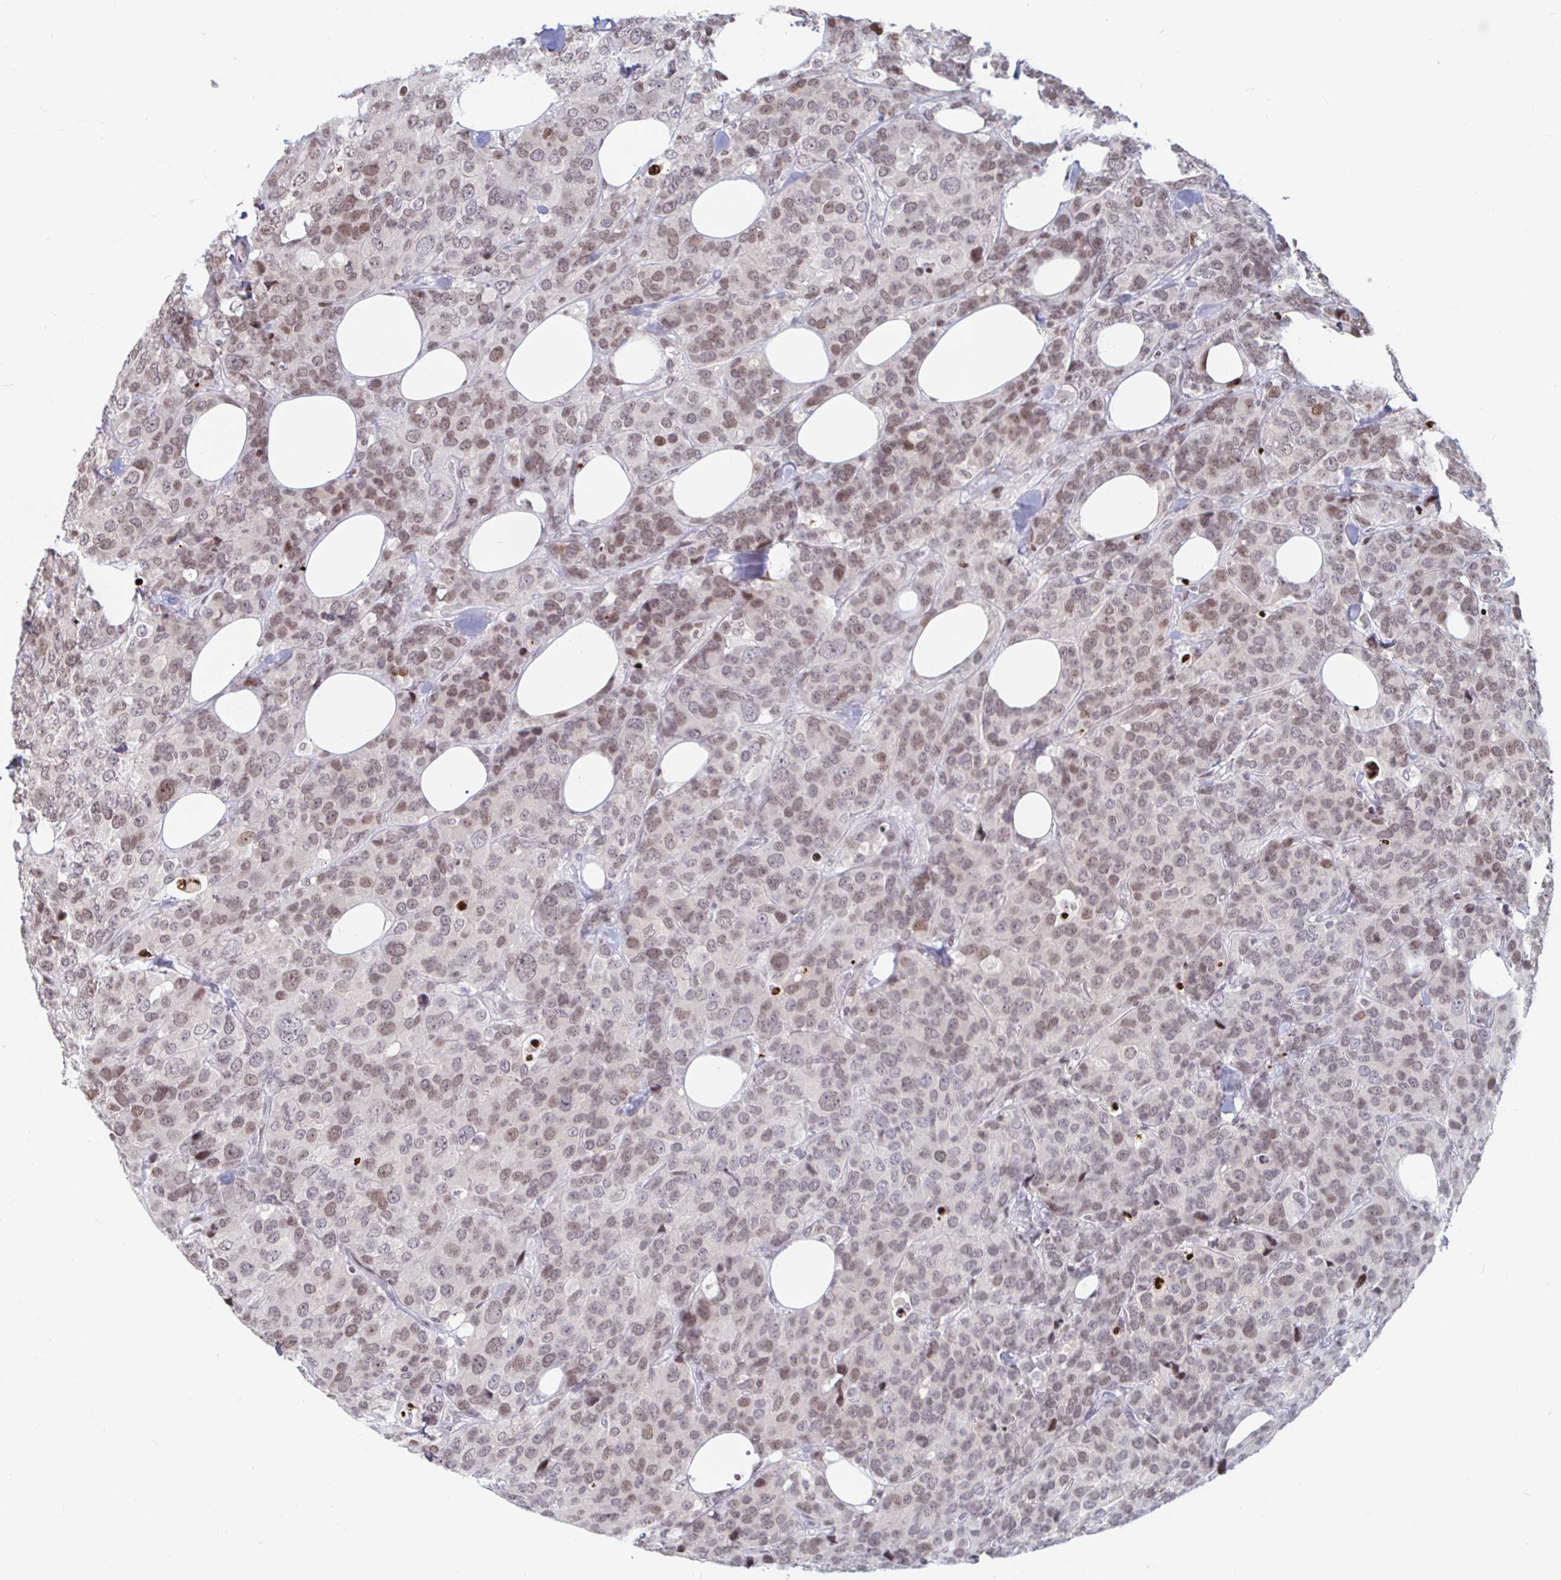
{"staining": {"intensity": "moderate", "quantity": ">75%", "location": "nuclear"}, "tissue": "breast cancer", "cell_type": "Tumor cells", "image_type": "cancer", "snomed": [{"axis": "morphology", "description": "Lobular carcinoma"}, {"axis": "topography", "description": "Breast"}], "caption": "The image demonstrates a brown stain indicating the presence of a protein in the nuclear of tumor cells in lobular carcinoma (breast).", "gene": "HOXC10", "patient": {"sex": "female", "age": 59}}